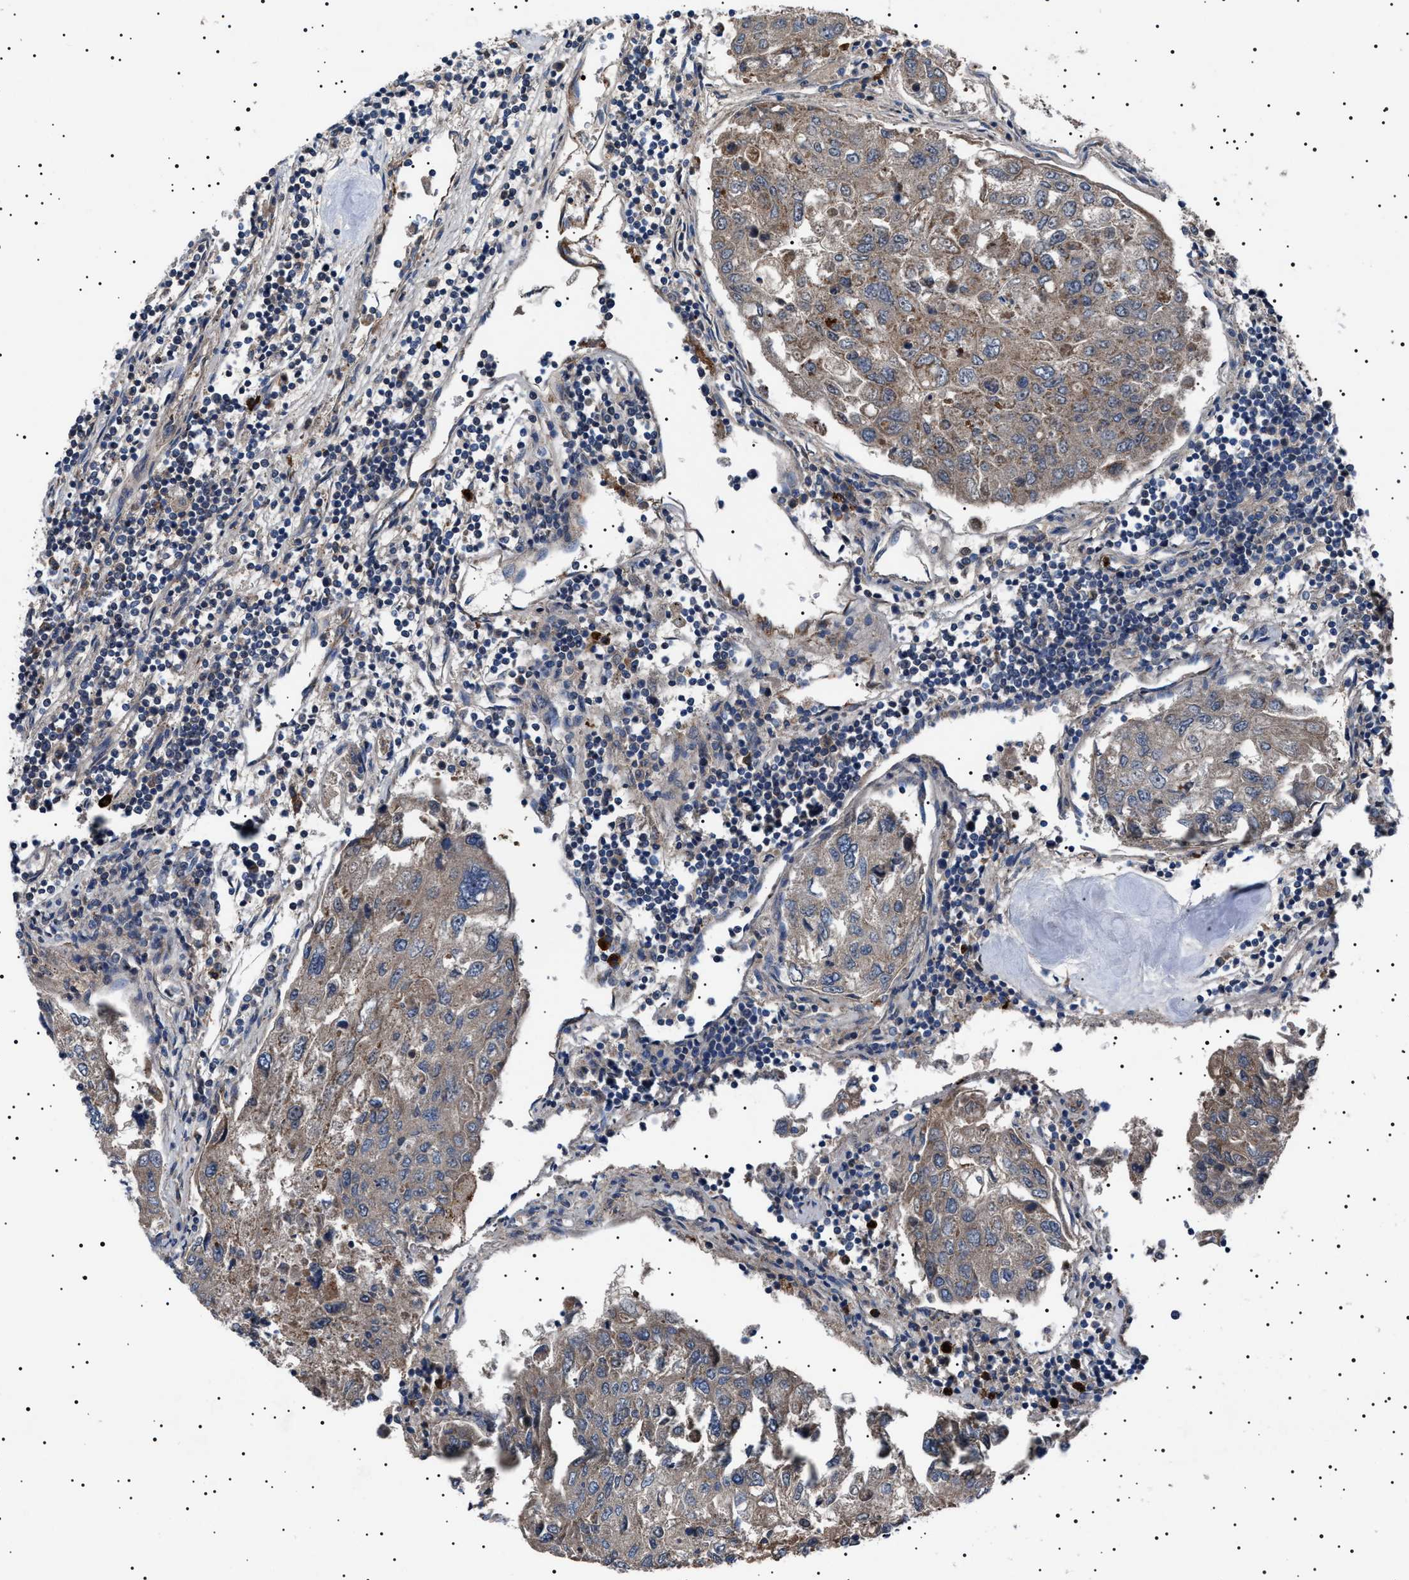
{"staining": {"intensity": "weak", "quantity": ">75%", "location": "cytoplasmic/membranous"}, "tissue": "urothelial cancer", "cell_type": "Tumor cells", "image_type": "cancer", "snomed": [{"axis": "morphology", "description": "Urothelial carcinoma, High grade"}, {"axis": "topography", "description": "Lymph node"}, {"axis": "topography", "description": "Urinary bladder"}], "caption": "Tumor cells show weak cytoplasmic/membranous expression in about >75% of cells in urothelial cancer. Nuclei are stained in blue.", "gene": "PTRH1", "patient": {"sex": "male", "age": 51}}